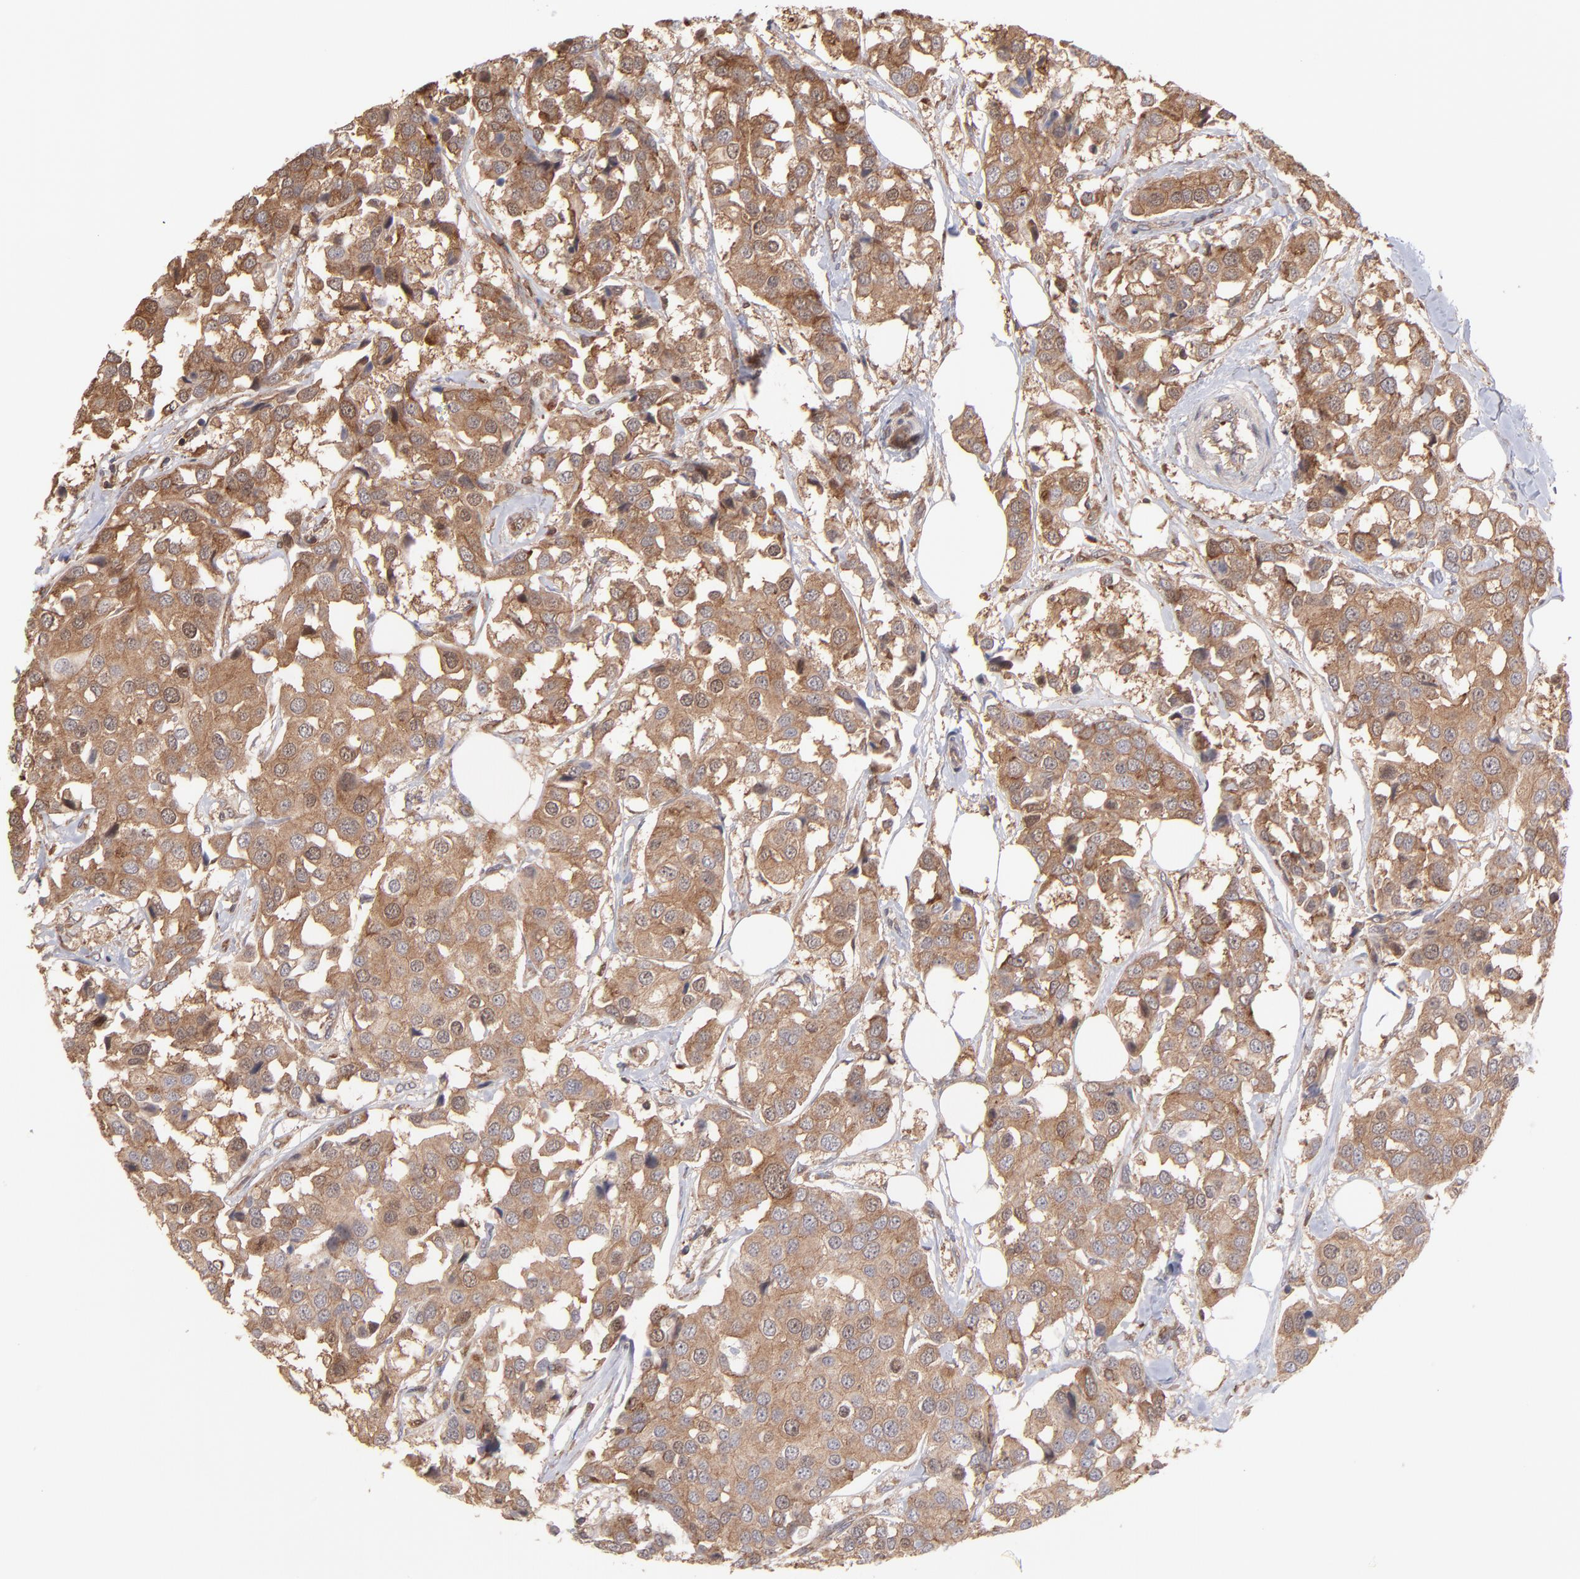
{"staining": {"intensity": "moderate", "quantity": ">75%", "location": "cytoplasmic/membranous"}, "tissue": "breast cancer", "cell_type": "Tumor cells", "image_type": "cancer", "snomed": [{"axis": "morphology", "description": "Duct carcinoma"}, {"axis": "topography", "description": "Breast"}], "caption": "About >75% of tumor cells in breast cancer (intraductal carcinoma) display moderate cytoplasmic/membranous protein positivity as visualized by brown immunohistochemical staining.", "gene": "MAPRE1", "patient": {"sex": "female", "age": 80}}